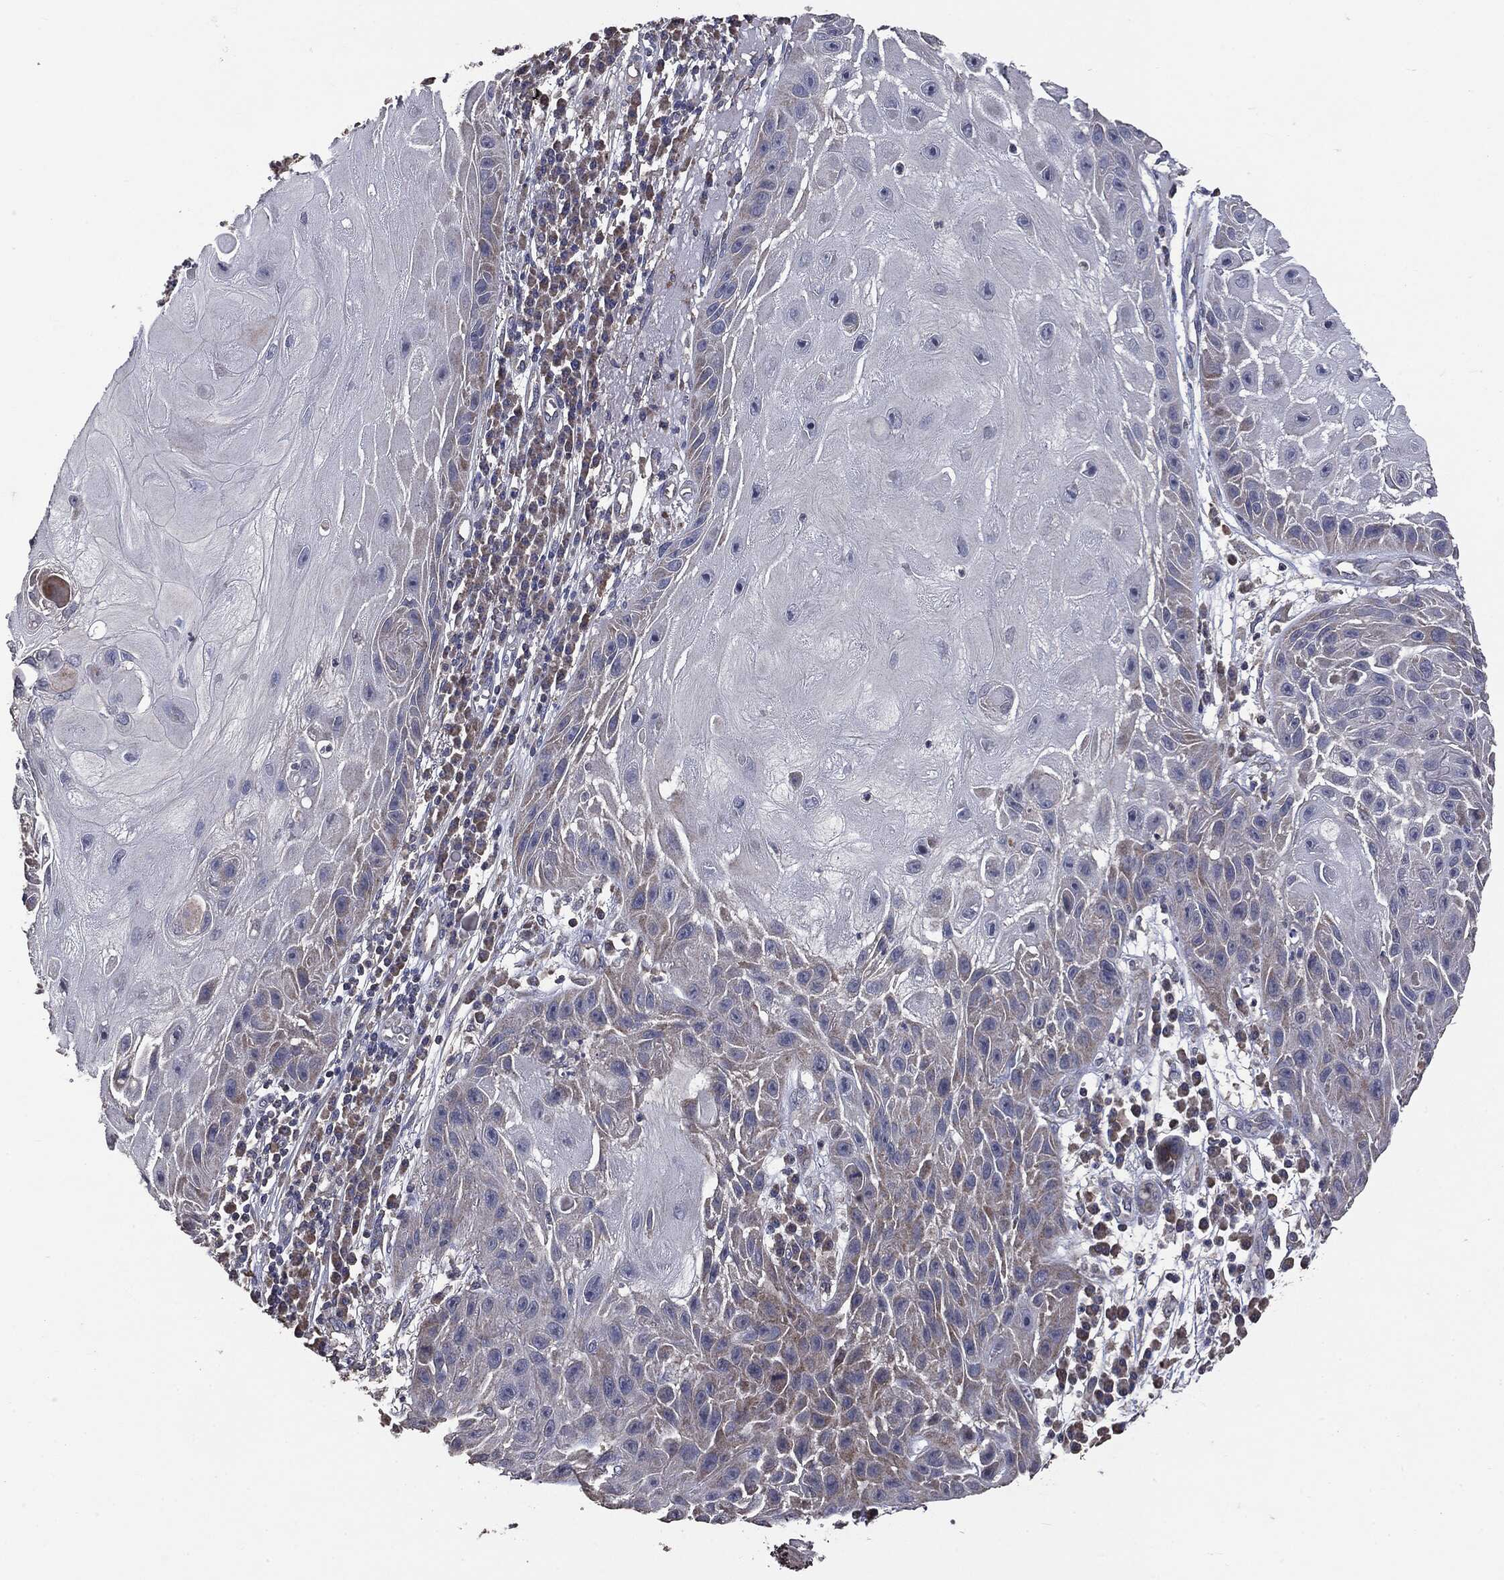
{"staining": {"intensity": "negative", "quantity": "none", "location": "none"}, "tissue": "skin cancer", "cell_type": "Tumor cells", "image_type": "cancer", "snomed": [{"axis": "morphology", "description": "Normal tissue, NOS"}, {"axis": "morphology", "description": "Squamous cell carcinoma, NOS"}, {"axis": "topography", "description": "Skin"}], "caption": "Immunohistochemical staining of skin squamous cell carcinoma shows no significant expression in tumor cells.", "gene": "MTOR", "patient": {"sex": "male", "age": 79}}